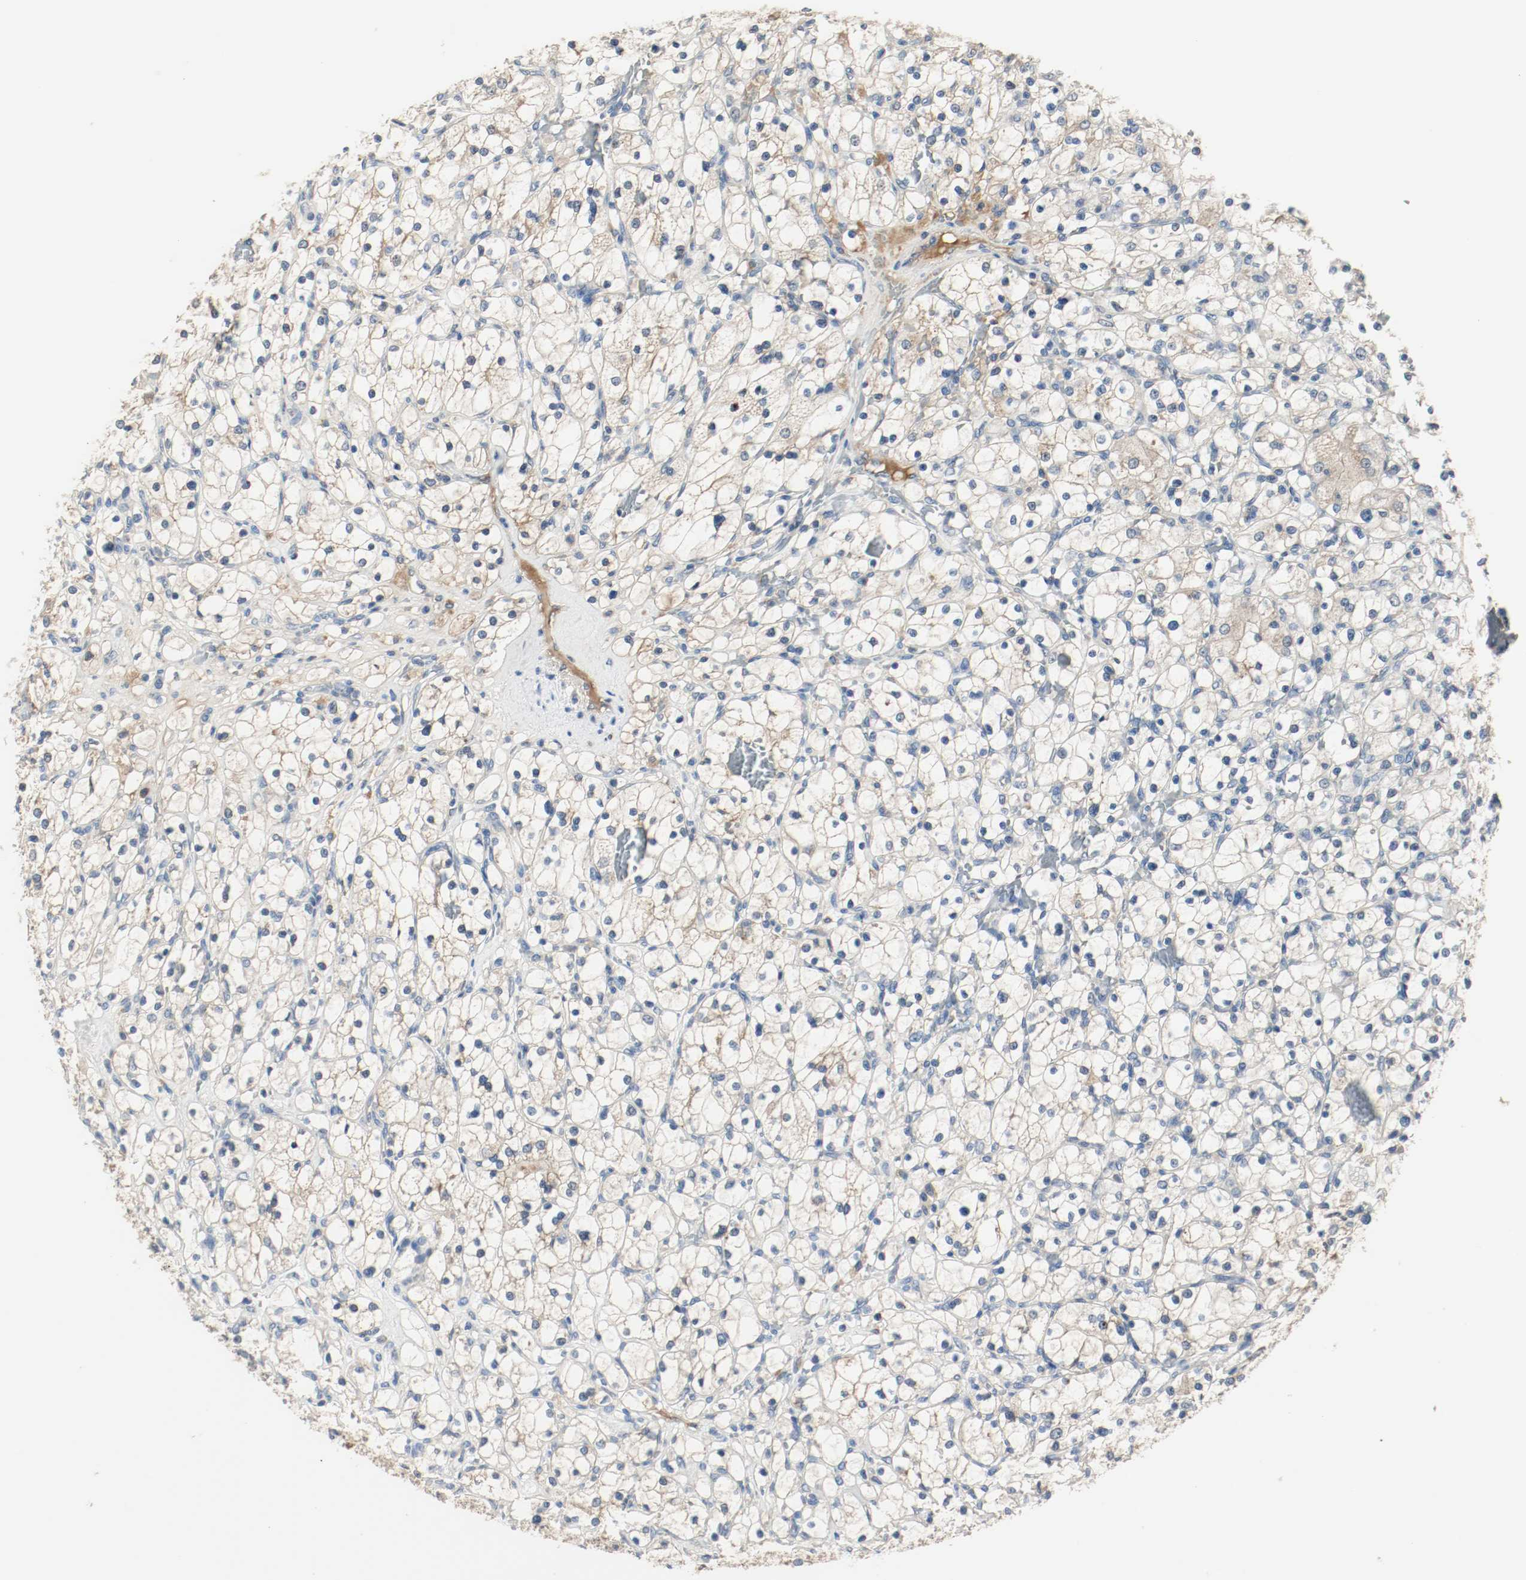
{"staining": {"intensity": "weak", "quantity": "<25%", "location": "cytoplasmic/membranous"}, "tissue": "renal cancer", "cell_type": "Tumor cells", "image_type": "cancer", "snomed": [{"axis": "morphology", "description": "Adenocarcinoma, NOS"}, {"axis": "topography", "description": "Kidney"}], "caption": "High power microscopy image of an immunohistochemistry (IHC) photomicrograph of adenocarcinoma (renal), revealing no significant expression in tumor cells. (DAB (3,3'-diaminobenzidine) immunohistochemistry with hematoxylin counter stain).", "gene": "MELTF", "patient": {"sex": "female", "age": 83}}